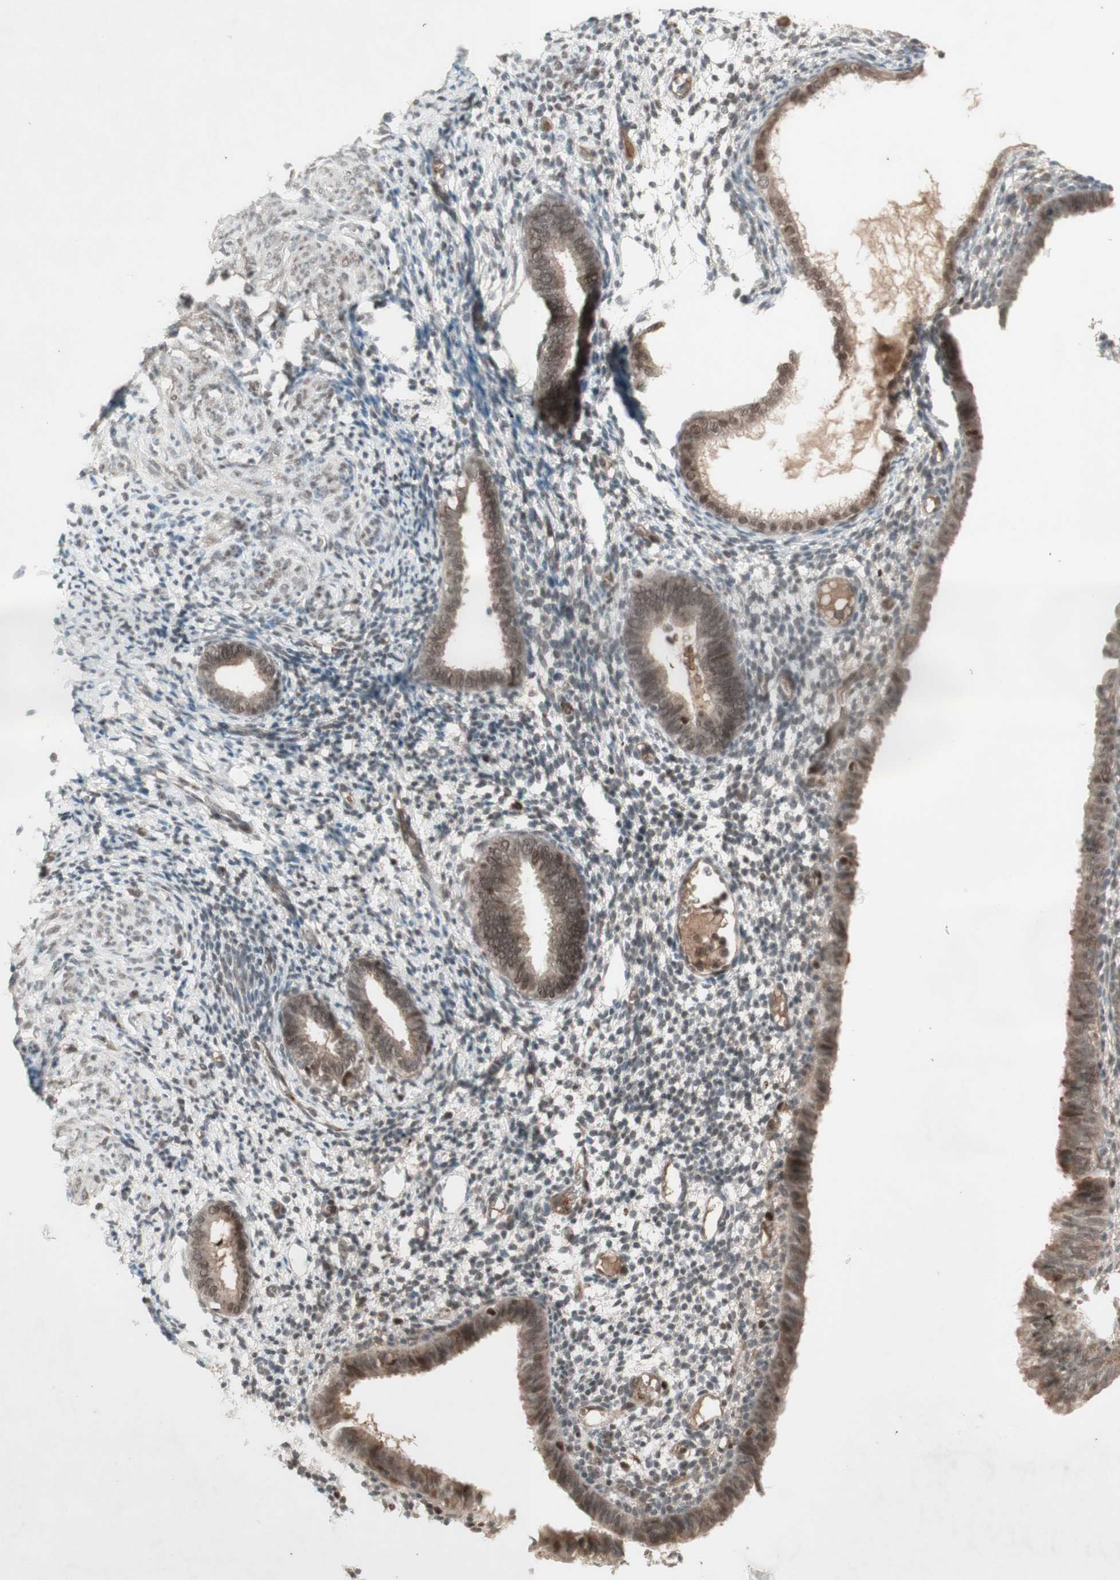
{"staining": {"intensity": "negative", "quantity": "none", "location": "none"}, "tissue": "endometrium", "cell_type": "Cells in endometrial stroma", "image_type": "normal", "snomed": [{"axis": "morphology", "description": "Normal tissue, NOS"}, {"axis": "topography", "description": "Endometrium"}], "caption": "Human endometrium stained for a protein using immunohistochemistry demonstrates no positivity in cells in endometrial stroma.", "gene": "MSH6", "patient": {"sex": "female", "age": 61}}